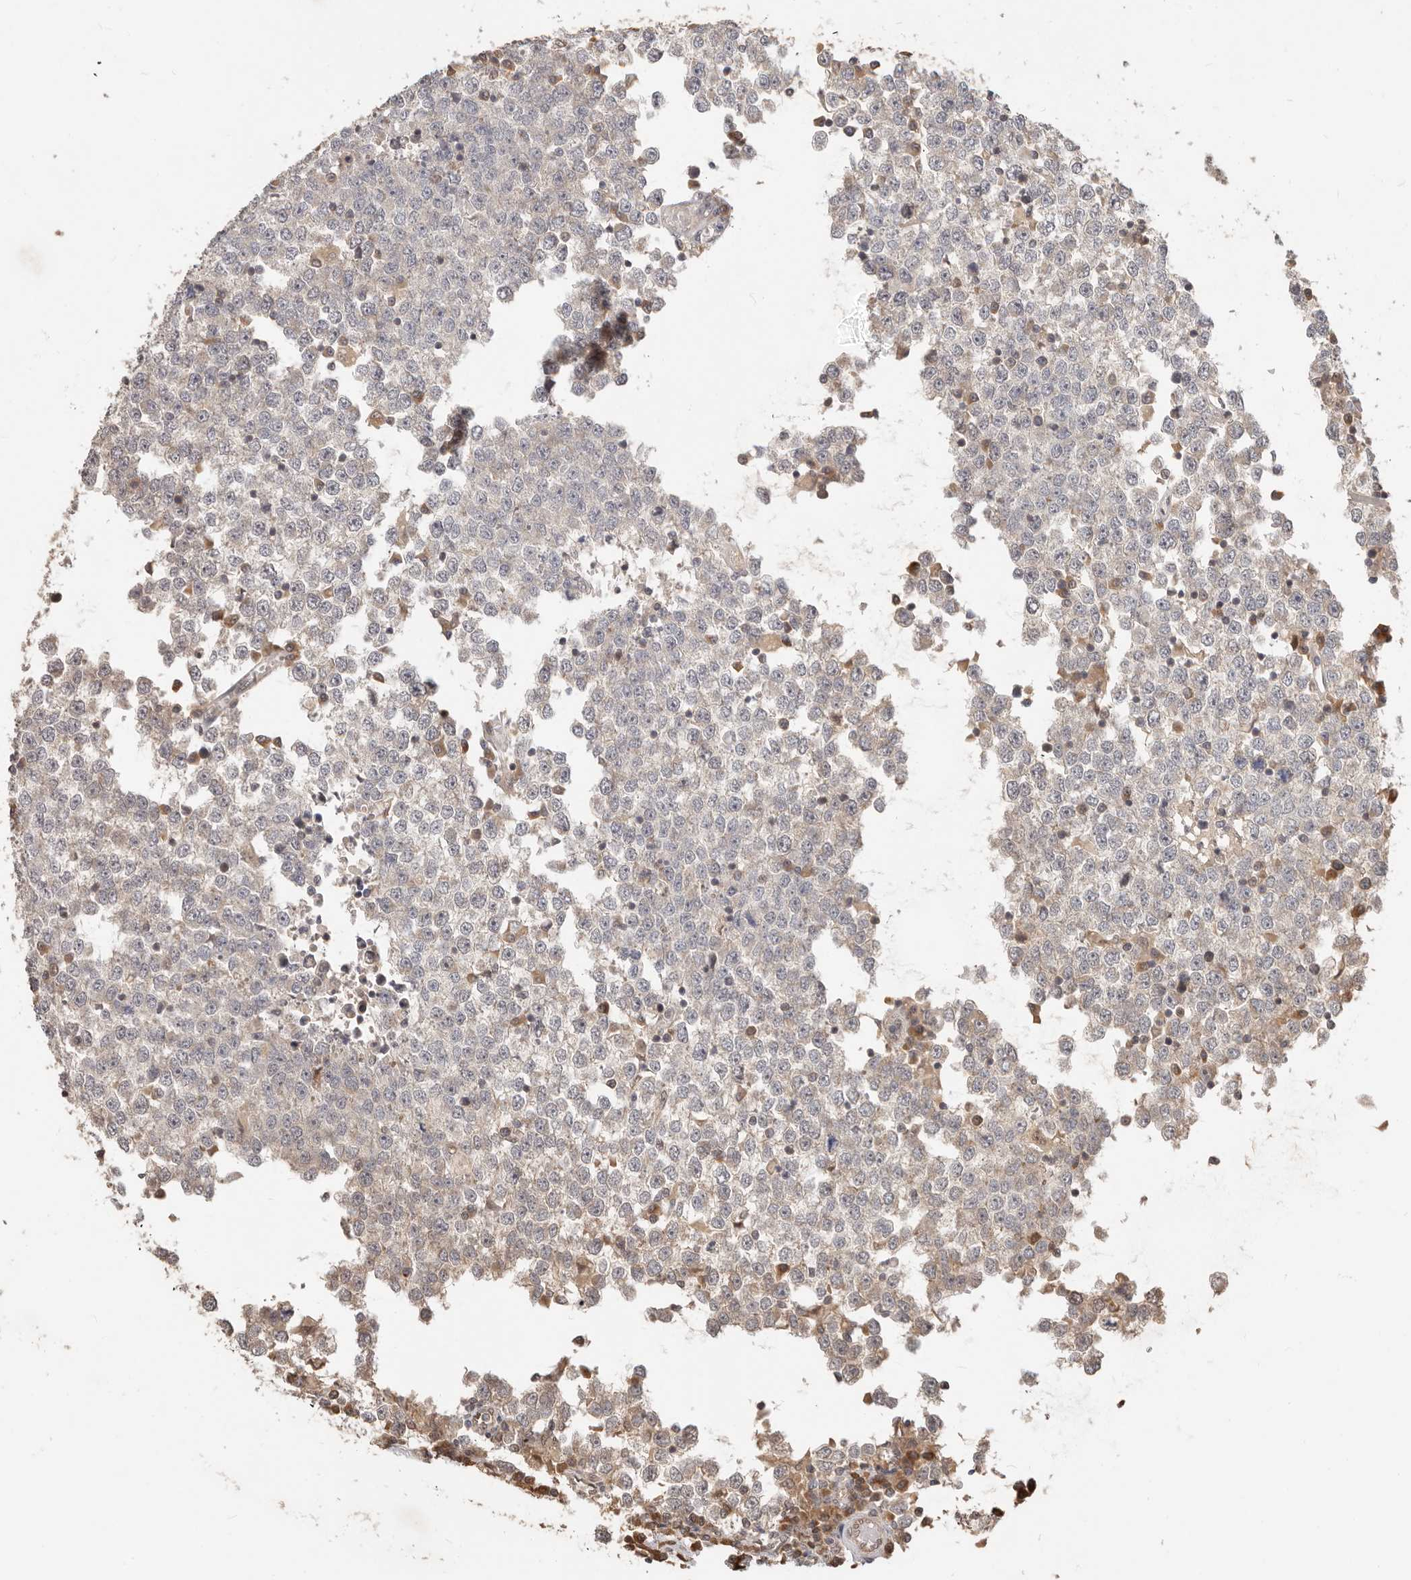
{"staining": {"intensity": "negative", "quantity": "none", "location": "none"}, "tissue": "testis cancer", "cell_type": "Tumor cells", "image_type": "cancer", "snomed": [{"axis": "morphology", "description": "Seminoma, NOS"}, {"axis": "topography", "description": "Testis"}], "caption": "Tumor cells show no significant protein positivity in testis cancer (seminoma). The staining was performed using DAB to visualize the protein expression in brown, while the nuclei were stained in blue with hematoxylin (Magnification: 20x).", "gene": "MTFR2", "patient": {"sex": "male", "age": 65}}